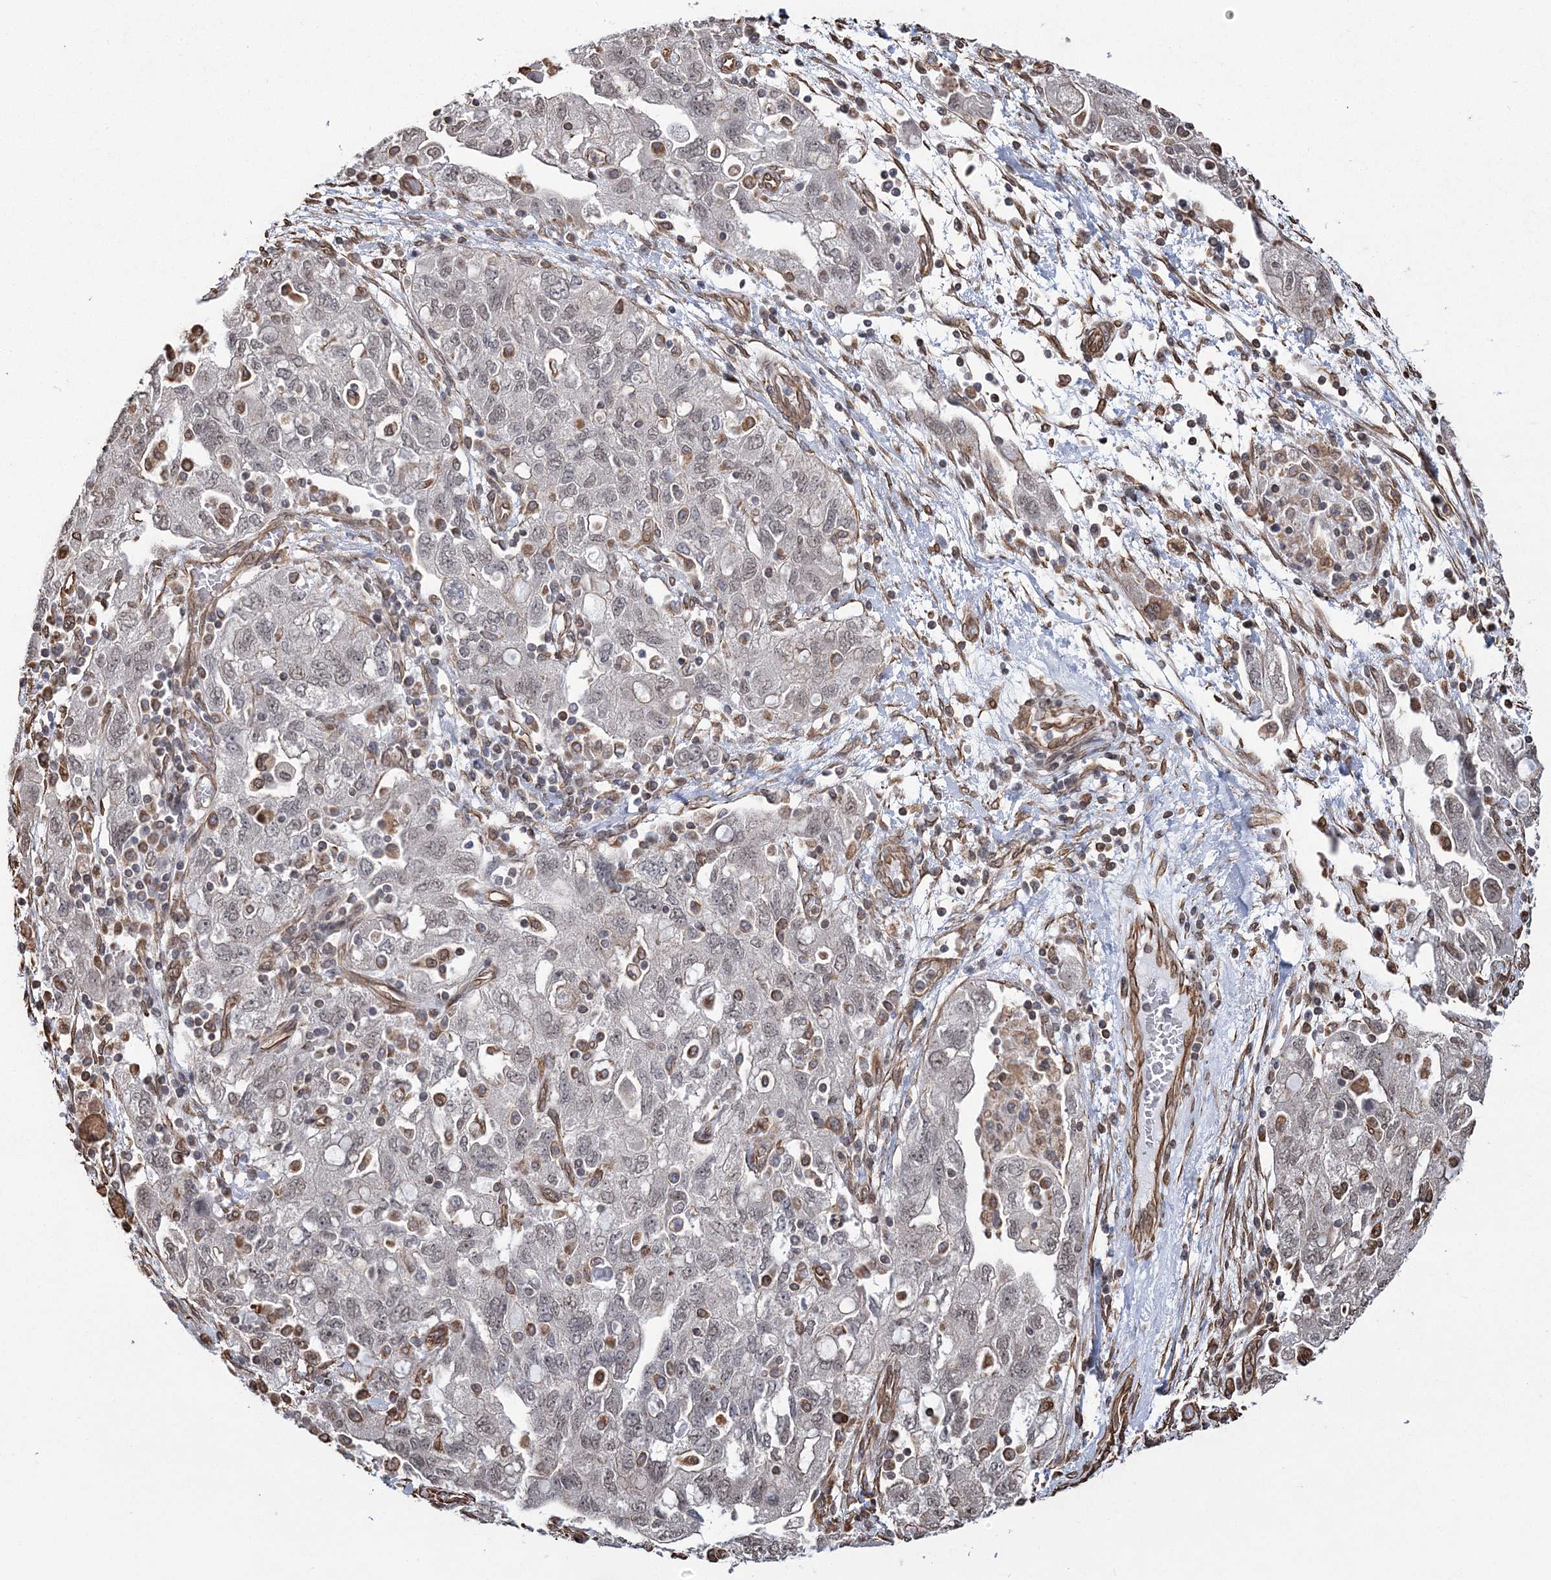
{"staining": {"intensity": "weak", "quantity": "<25%", "location": "nuclear"}, "tissue": "ovarian cancer", "cell_type": "Tumor cells", "image_type": "cancer", "snomed": [{"axis": "morphology", "description": "Carcinoma, NOS"}, {"axis": "morphology", "description": "Cystadenocarcinoma, serous, NOS"}, {"axis": "topography", "description": "Ovary"}], "caption": "Immunohistochemistry histopathology image of ovarian cancer stained for a protein (brown), which exhibits no expression in tumor cells.", "gene": "ATP11B", "patient": {"sex": "female", "age": 69}}